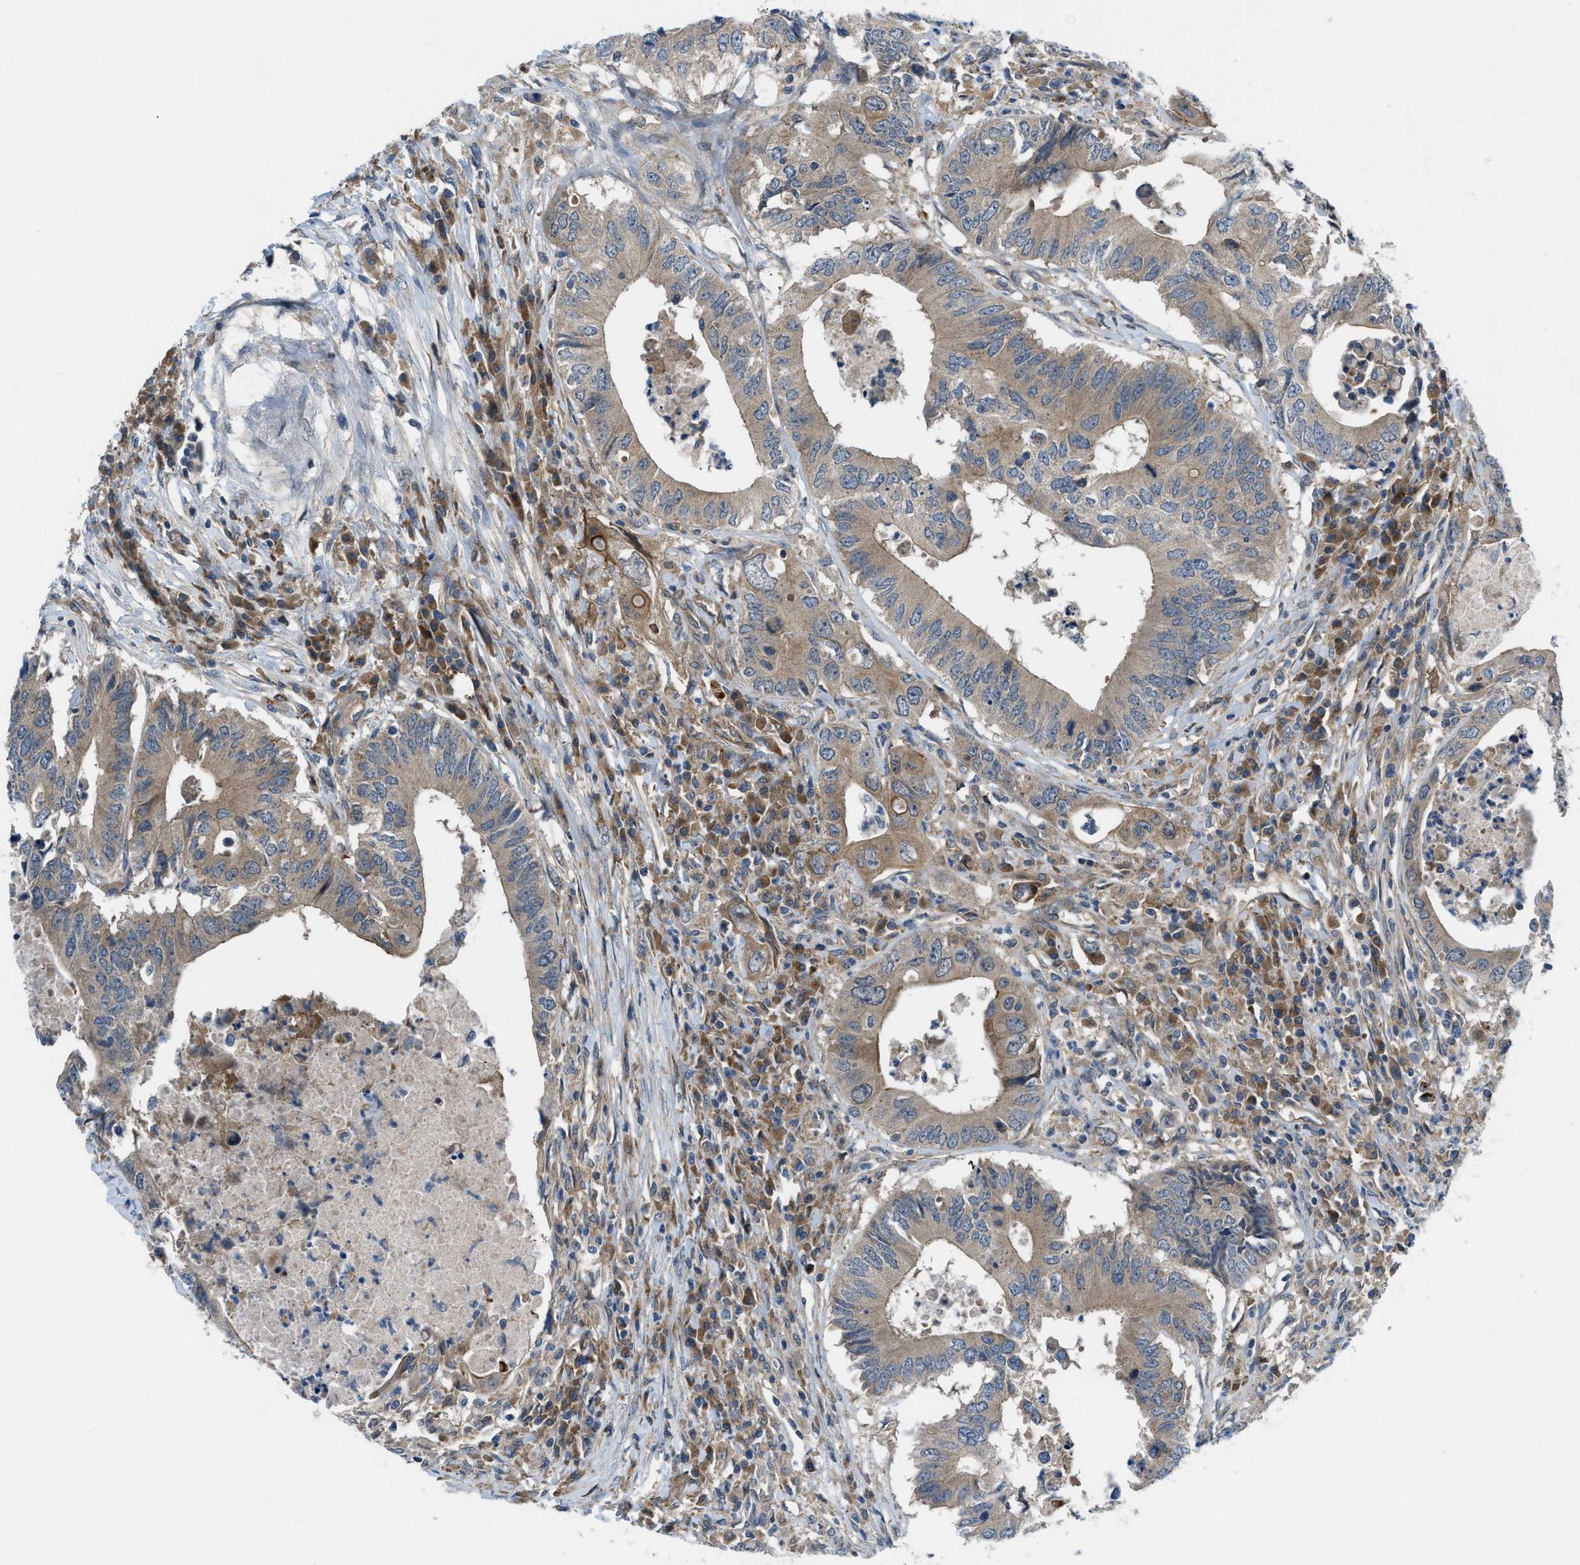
{"staining": {"intensity": "moderate", "quantity": ">75%", "location": "cytoplasmic/membranous"}, "tissue": "colorectal cancer", "cell_type": "Tumor cells", "image_type": "cancer", "snomed": [{"axis": "morphology", "description": "Adenocarcinoma, NOS"}, {"axis": "topography", "description": "Colon"}], "caption": "Immunohistochemistry (IHC) (DAB) staining of colorectal cancer (adenocarcinoma) reveals moderate cytoplasmic/membranous protein positivity in approximately >75% of tumor cells.", "gene": "BAZ2B", "patient": {"sex": "male", "age": 71}}